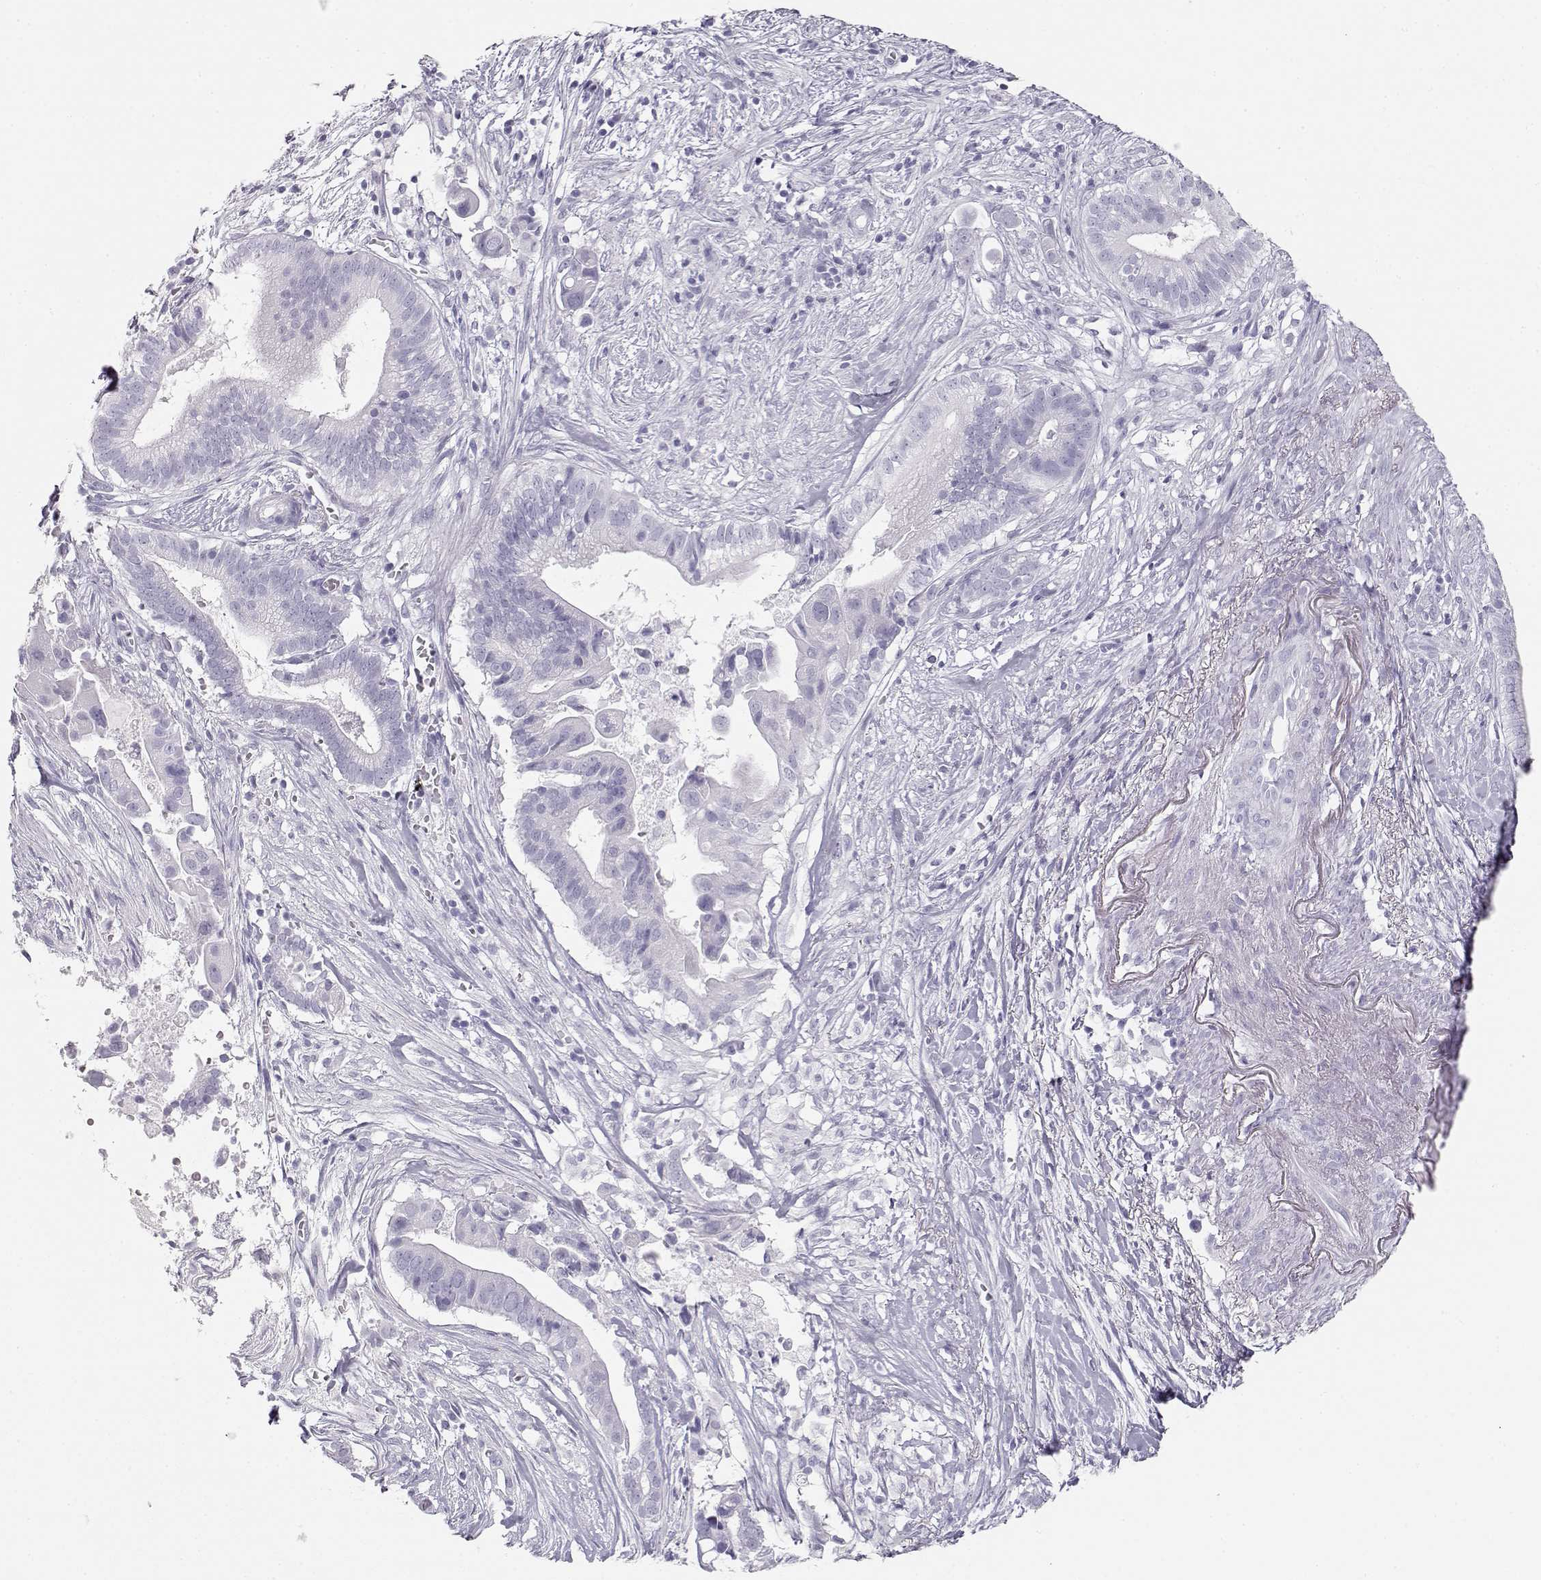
{"staining": {"intensity": "negative", "quantity": "none", "location": "none"}, "tissue": "pancreatic cancer", "cell_type": "Tumor cells", "image_type": "cancer", "snomed": [{"axis": "morphology", "description": "Adenocarcinoma, NOS"}, {"axis": "topography", "description": "Pancreas"}], "caption": "Pancreatic cancer (adenocarcinoma) was stained to show a protein in brown. There is no significant expression in tumor cells.", "gene": "TKTL1", "patient": {"sex": "male", "age": 61}}